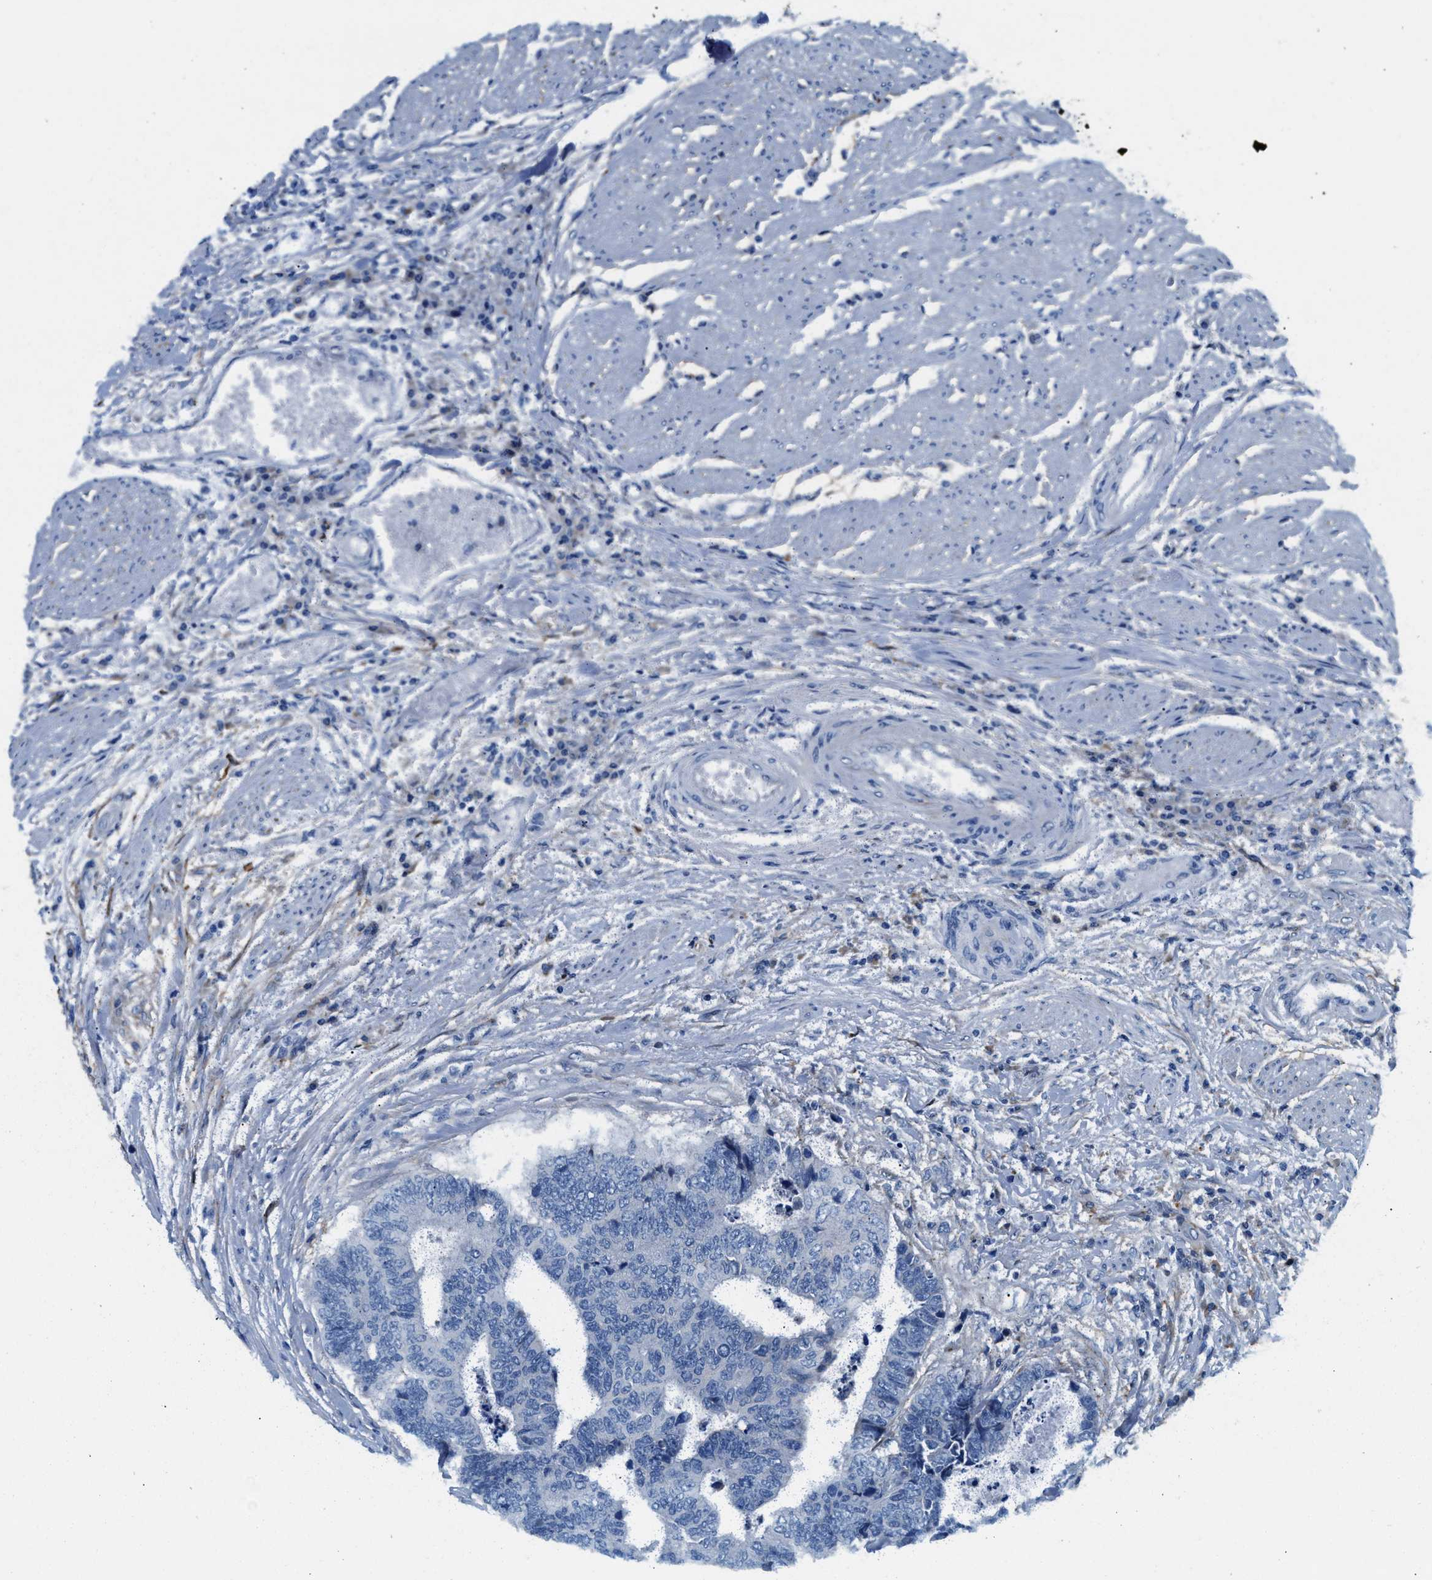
{"staining": {"intensity": "negative", "quantity": "none", "location": "none"}, "tissue": "colorectal cancer", "cell_type": "Tumor cells", "image_type": "cancer", "snomed": [{"axis": "morphology", "description": "Adenocarcinoma, NOS"}, {"axis": "topography", "description": "Rectum"}], "caption": "An image of human colorectal cancer (adenocarcinoma) is negative for staining in tumor cells.", "gene": "SLFN11", "patient": {"sex": "male", "age": 84}}